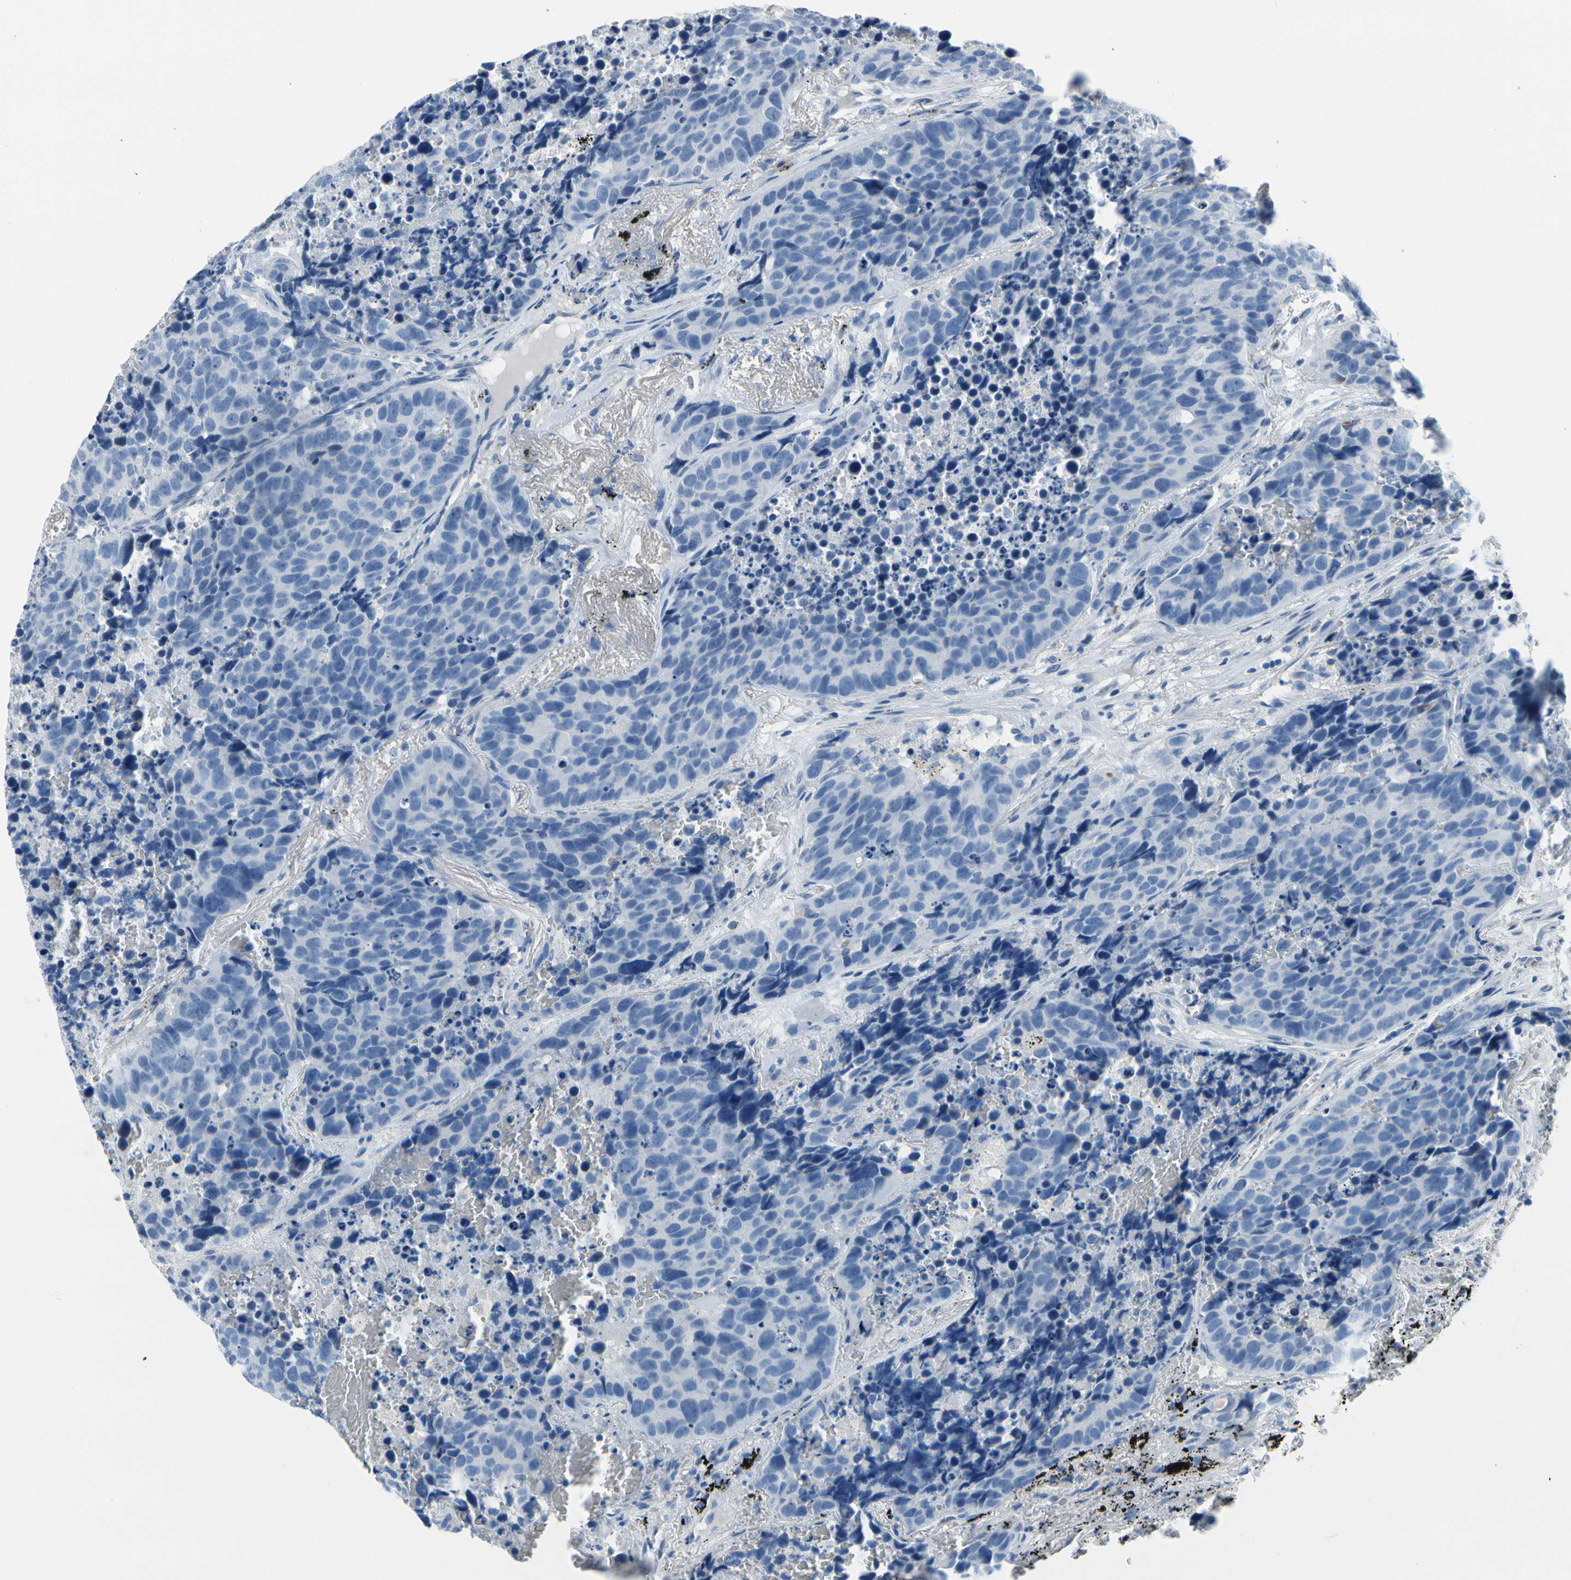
{"staining": {"intensity": "negative", "quantity": "none", "location": "none"}, "tissue": "carcinoid", "cell_type": "Tumor cells", "image_type": "cancer", "snomed": [{"axis": "morphology", "description": "Carcinoid, malignant, NOS"}, {"axis": "topography", "description": "Lung"}], "caption": "The photomicrograph reveals no significant positivity in tumor cells of malignant carcinoid.", "gene": "MUC5B", "patient": {"sex": "male", "age": 60}}